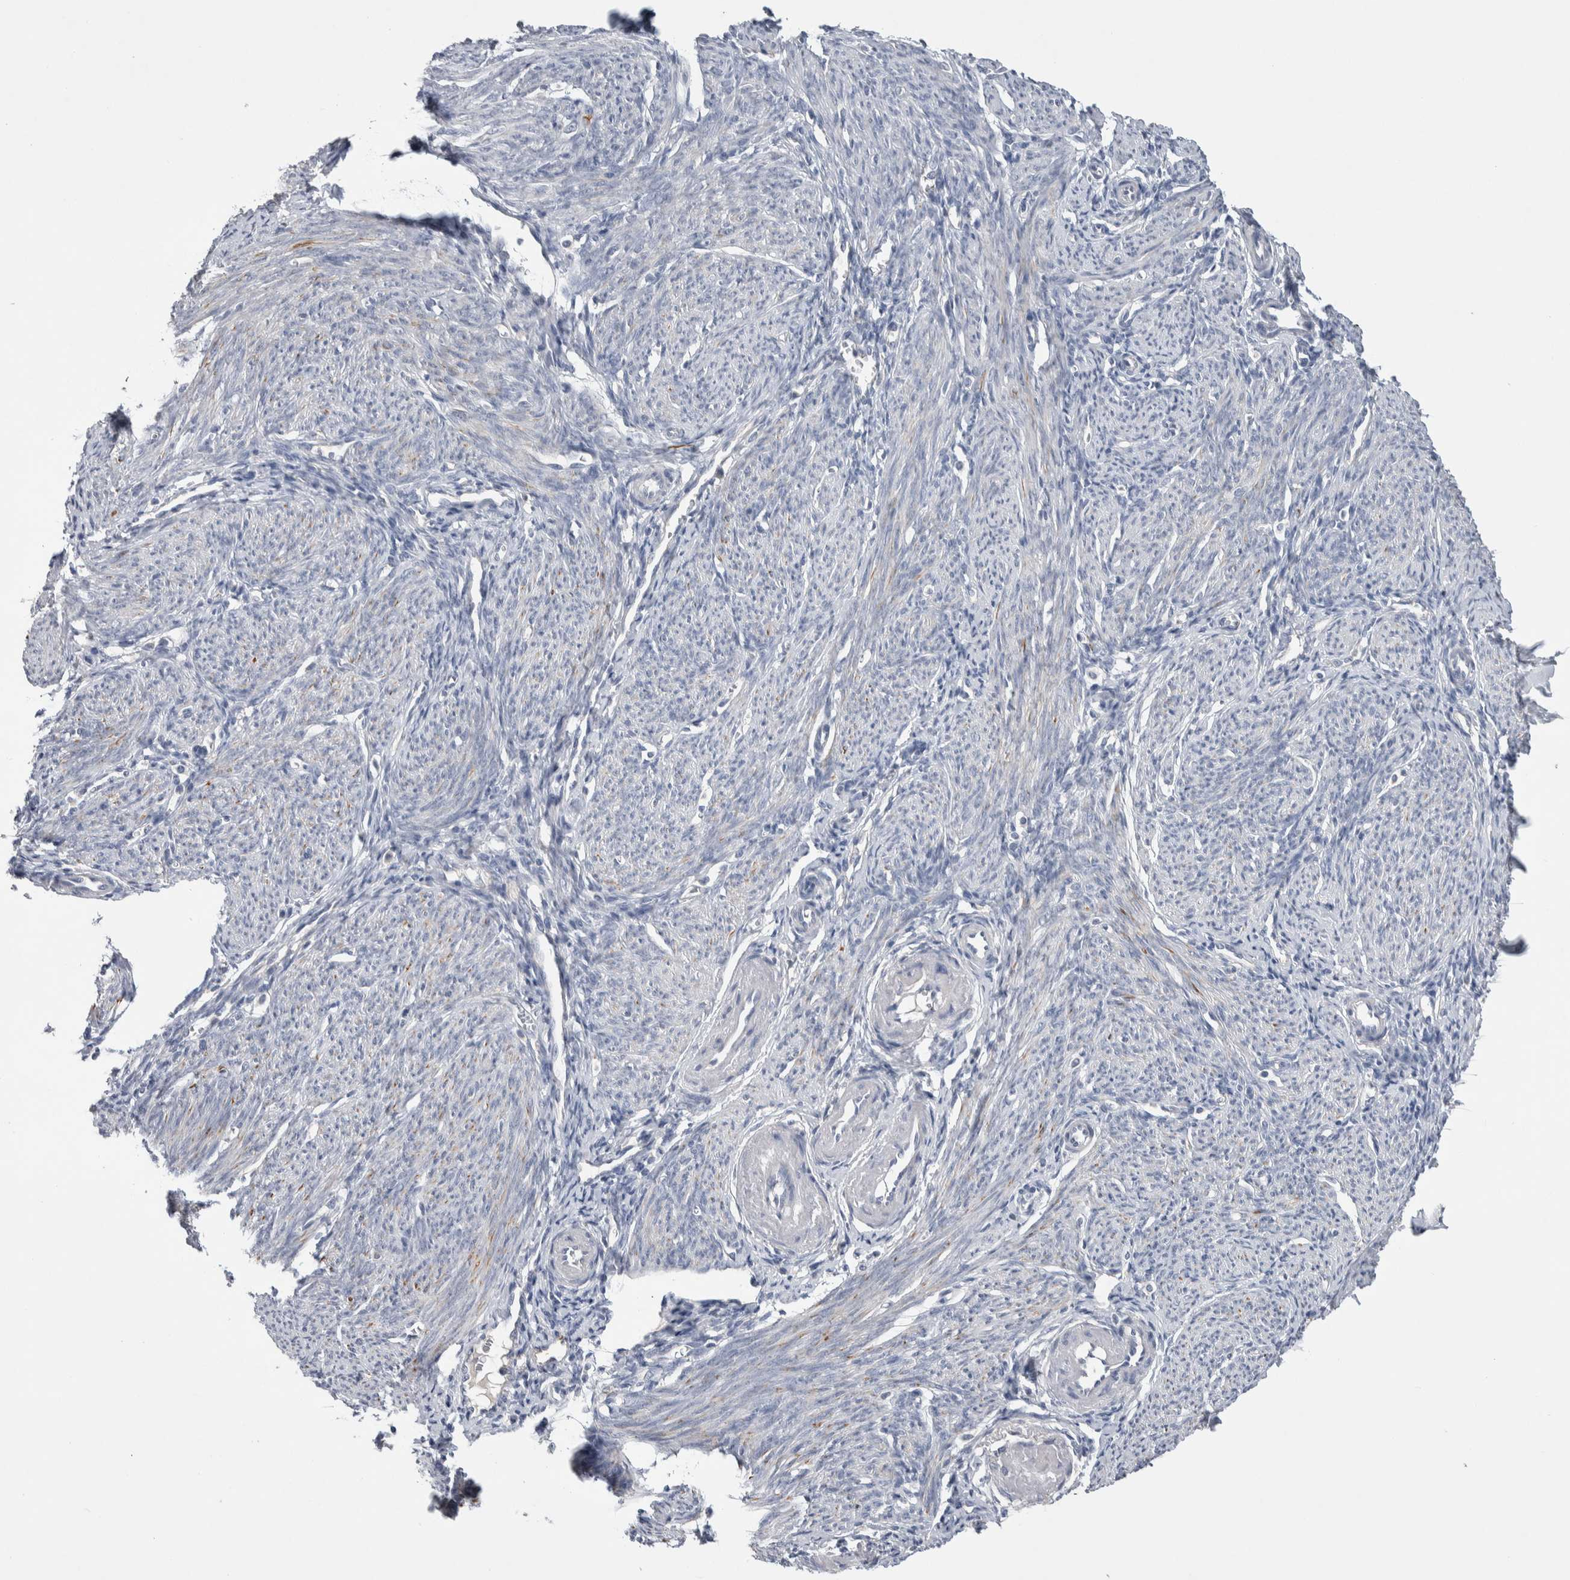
{"staining": {"intensity": "negative", "quantity": "none", "location": "none"}, "tissue": "endometrium", "cell_type": "Cells in endometrial stroma", "image_type": "normal", "snomed": [{"axis": "morphology", "description": "Normal tissue, NOS"}, {"axis": "morphology", "description": "Adenocarcinoma, NOS"}, {"axis": "topography", "description": "Endometrium"}], "caption": "The immunohistochemistry photomicrograph has no significant positivity in cells in endometrial stroma of endometrium. (DAB IHC with hematoxylin counter stain).", "gene": "CEP131", "patient": {"sex": "female", "age": 57}}